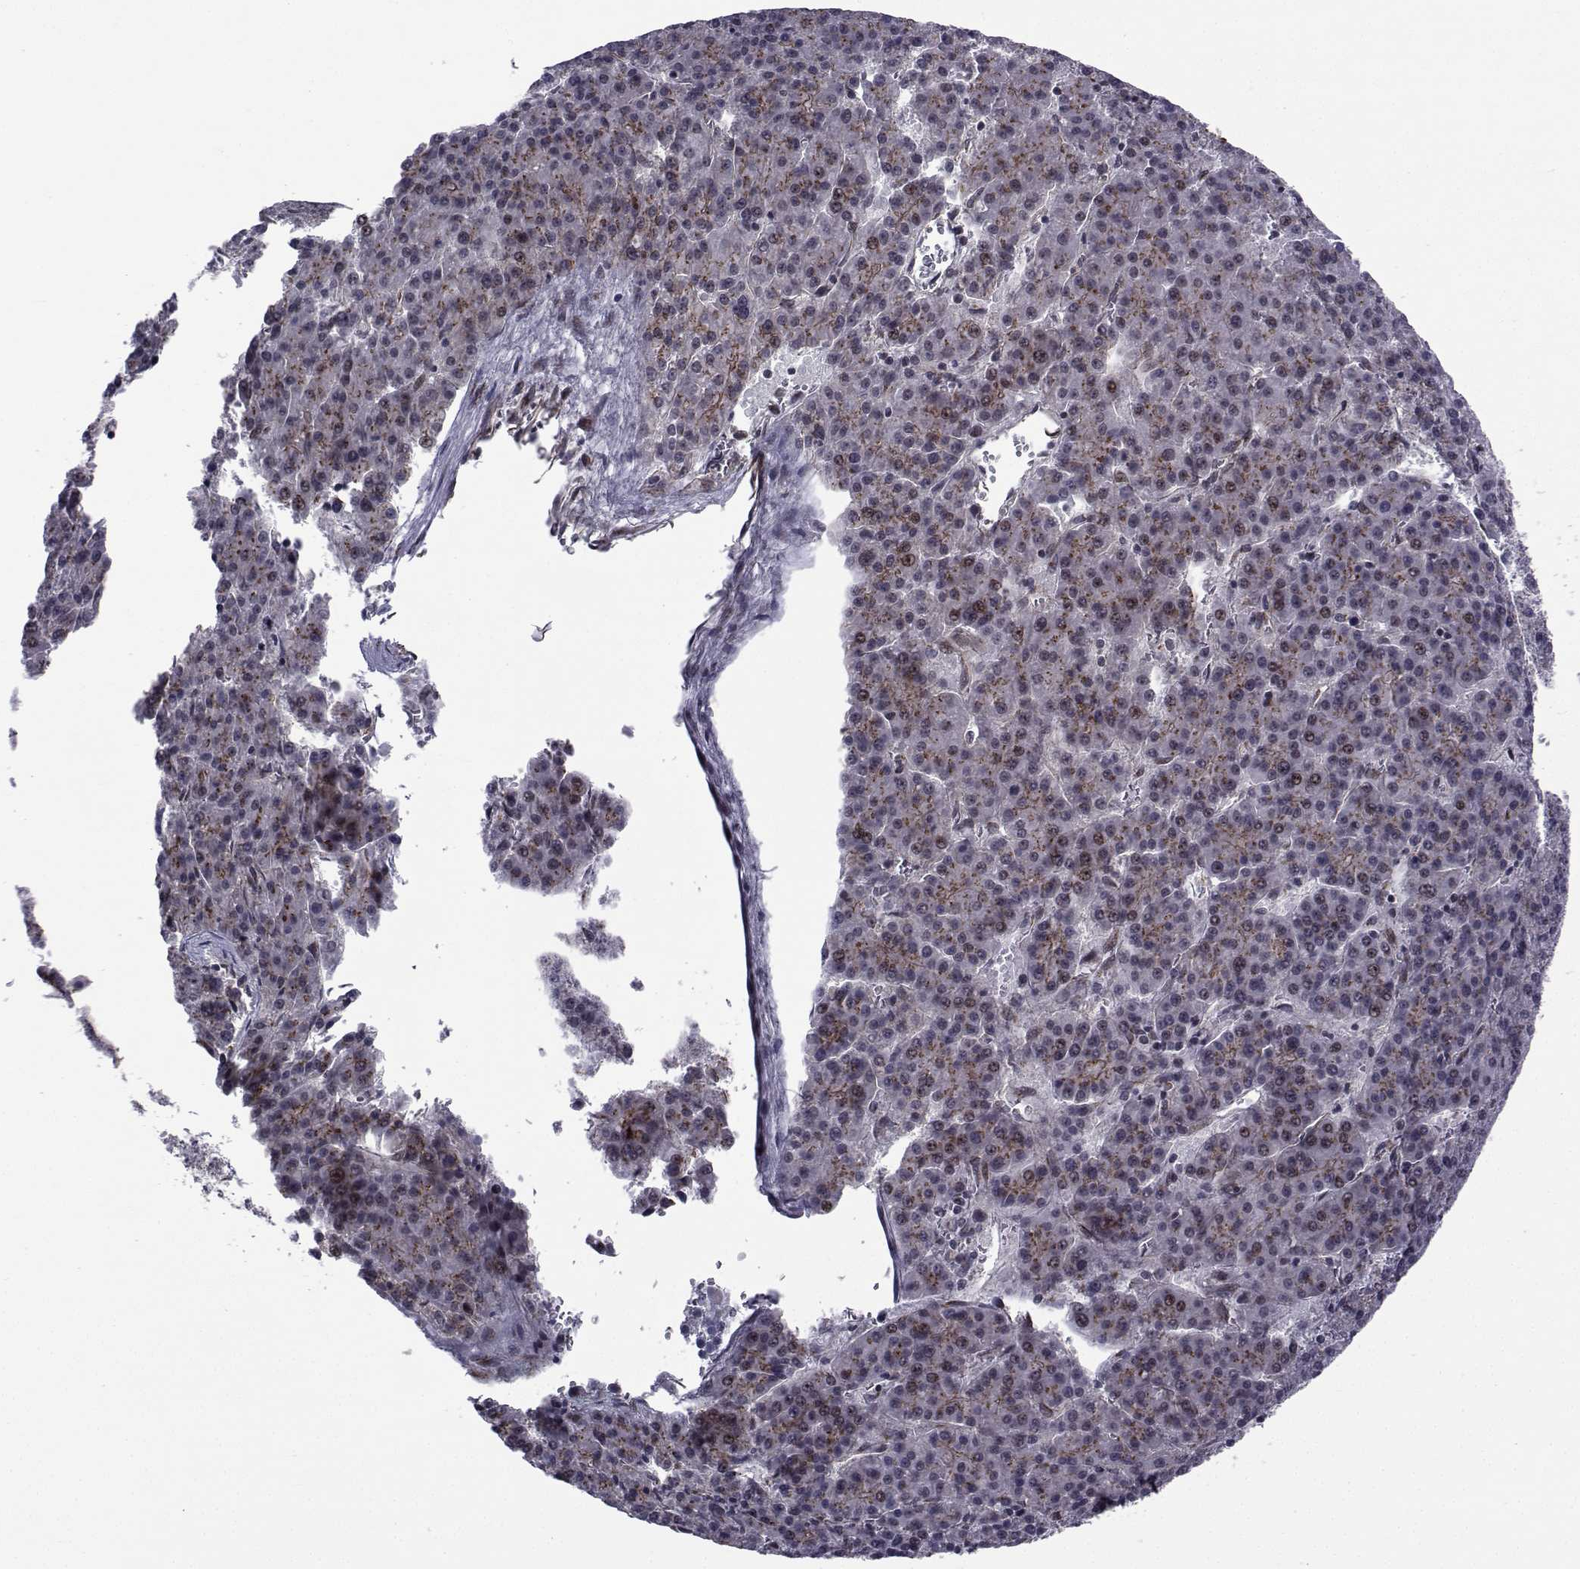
{"staining": {"intensity": "weak", "quantity": "25%-75%", "location": "cytoplasmic/membranous"}, "tissue": "liver cancer", "cell_type": "Tumor cells", "image_type": "cancer", "snomed": [{"axis": "morphology", "description": "Carcinoma, Hepatocellular, NOS"}, {"axis": "topography", "description": "Liver"}], "caption": "High-power microscopy captured an IHC image of liver cancer (hepatocellular carcinoma), revealing weak cytoplasmic/membranous staining in approximately 25%-75% of tumor cells.", "gene": "ATP6V1C2", "patient": {"sex": "female", "age": 58}}